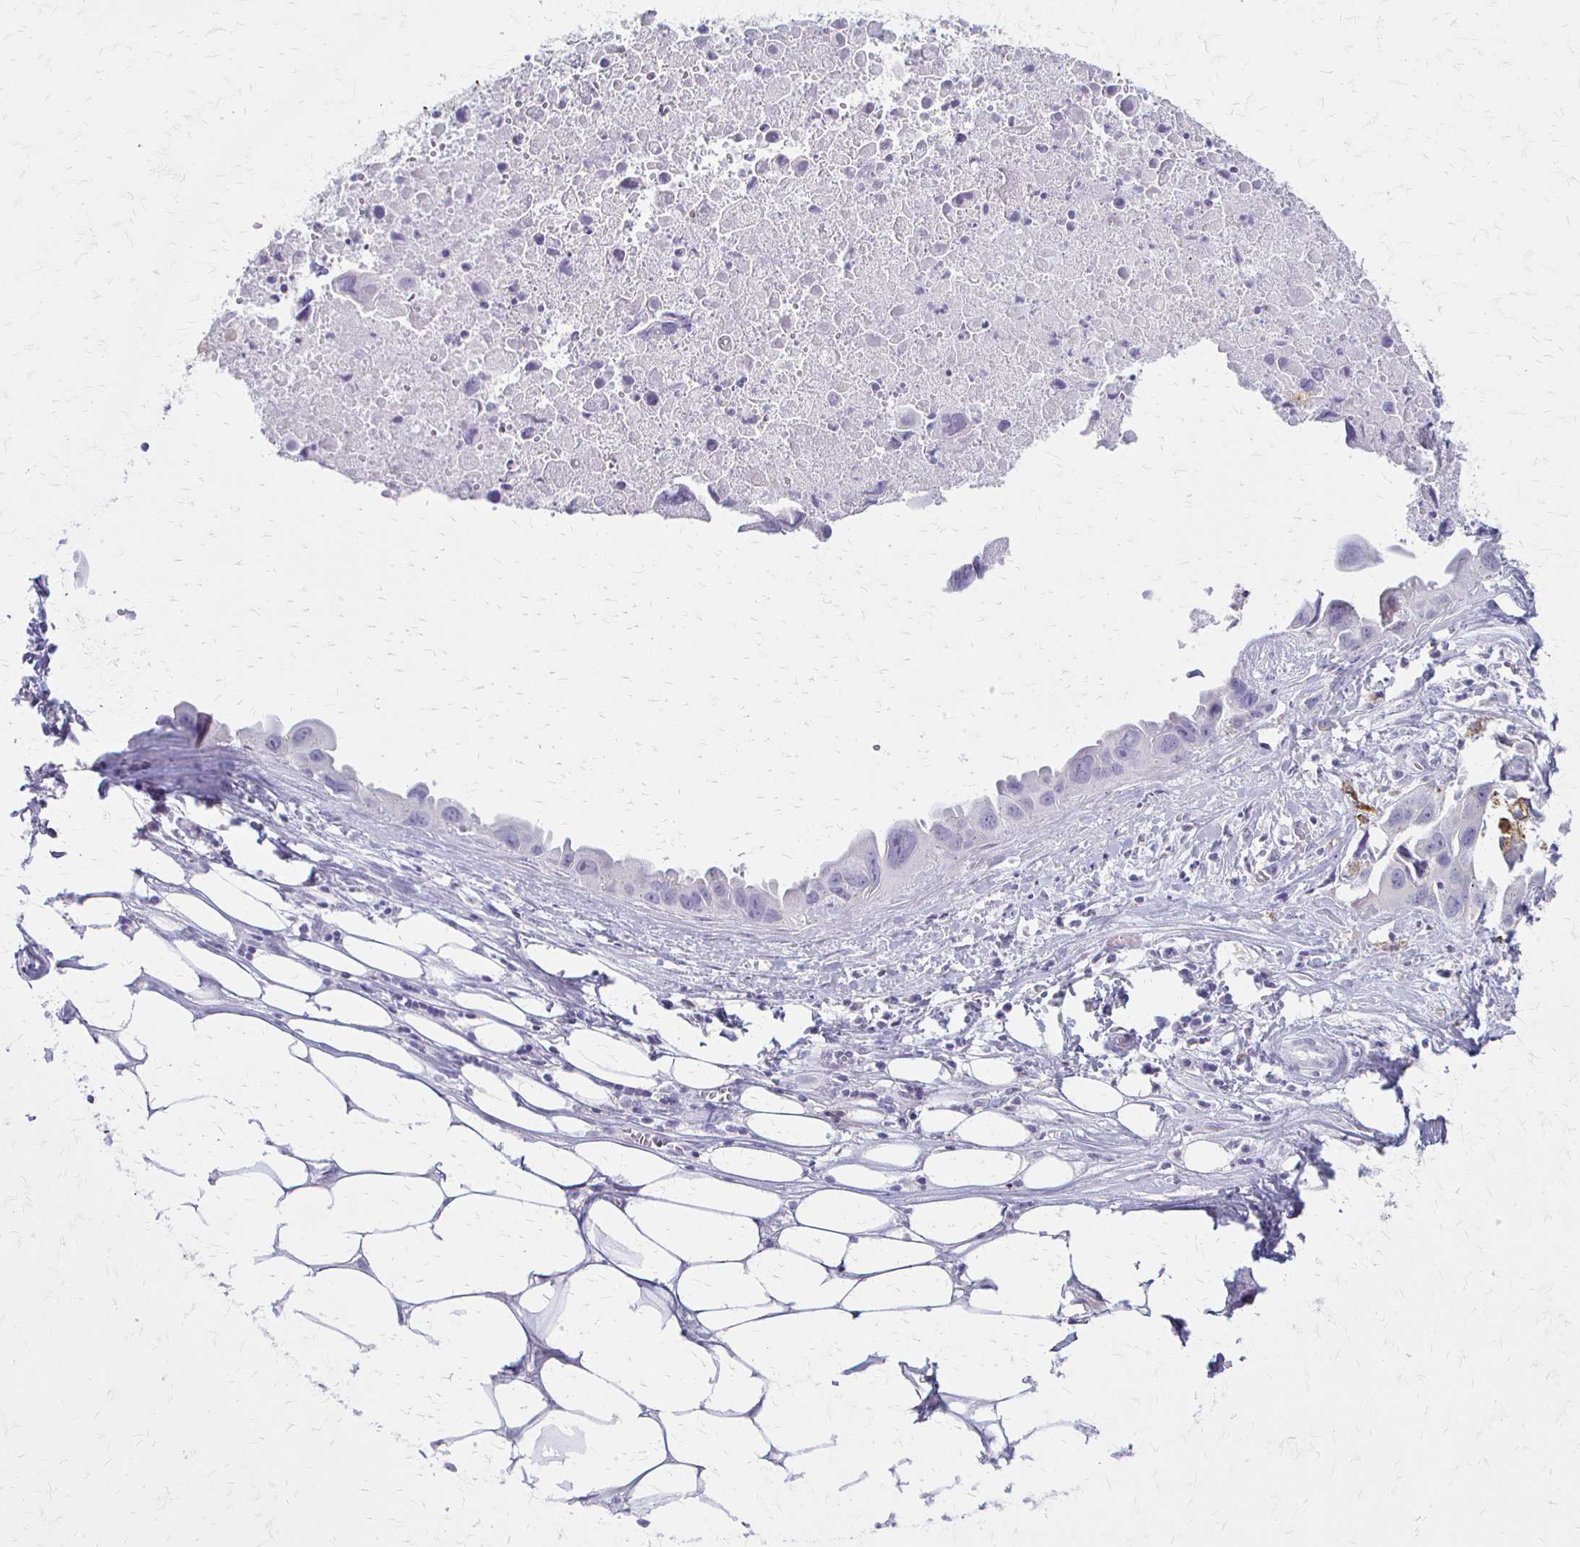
{"staining": {"intensity": "negative", "quantity": "none", "location": "none"}, "tissue": "lung cancer", "cell_type": "Tumor cells", "image_type": "cancer", "snomed": [{"axis": "morphology", "description": "Adenocarcinoma, NOS"}, {"axis": "topography", "description": "Lymph node"}, {"axis": "topography", "description": "Lung"}], "caption": "Immunohistochemistry (IHC) micrograph of neoplastic tissue: lung adenocarcinoma stained with DAB (3,3'-diaminobenzidine) exhibits no significant protein expression in tumor cells. Brightfield microscopy of immunohistochemistry (IHC) stained with DAB (3,3'-diaminobenzidine) (brown) and hematoxylin (blue), captured at high magnification.", "gene": "ACP5", "patient": {"sex": "male", "age": 64}}